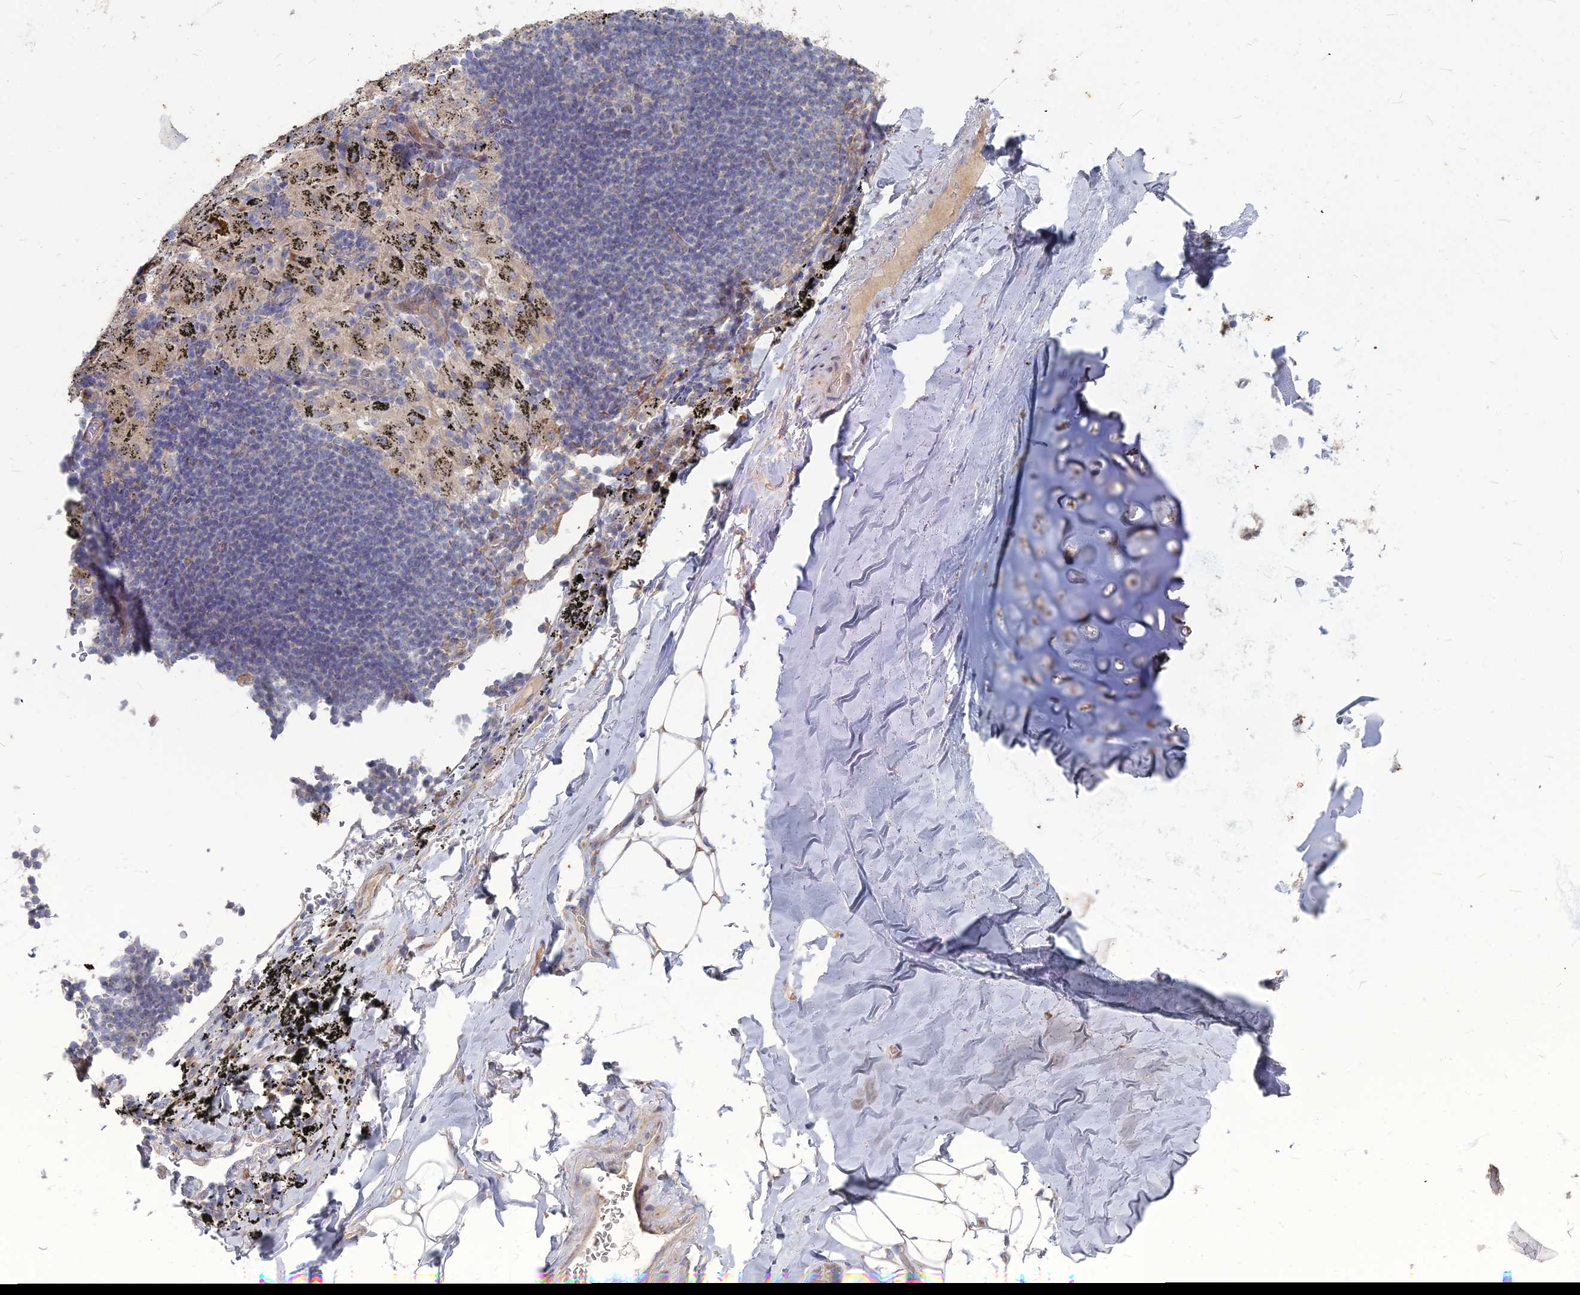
{"staining": {"intensity": "negative", "quantity": "none", "location": "none"}, "tissue": "adipose tissue", "cell_type": "Adipocytes", "image_type": "normal", "snomed": [{"axis": "morphology", "description": "Normal tissue, NOS"}, {"axis": "topography", "description": "Lymph node"}, {"axis": "topography", "description": "Bronchus"}], "caption": "Immunohistochemistry of unremarkable human adipose tissue demonstrates no expression in adipocytes. The staining was performed using DAB (3,3'-diaminobenzidine) to visualize the protein expression in brown, while the nuclei were stained in blue with hematoxylin (Magnification: 20x).", "gene": "TMEM128", "patient": {"sex": "male", "age": 63}}